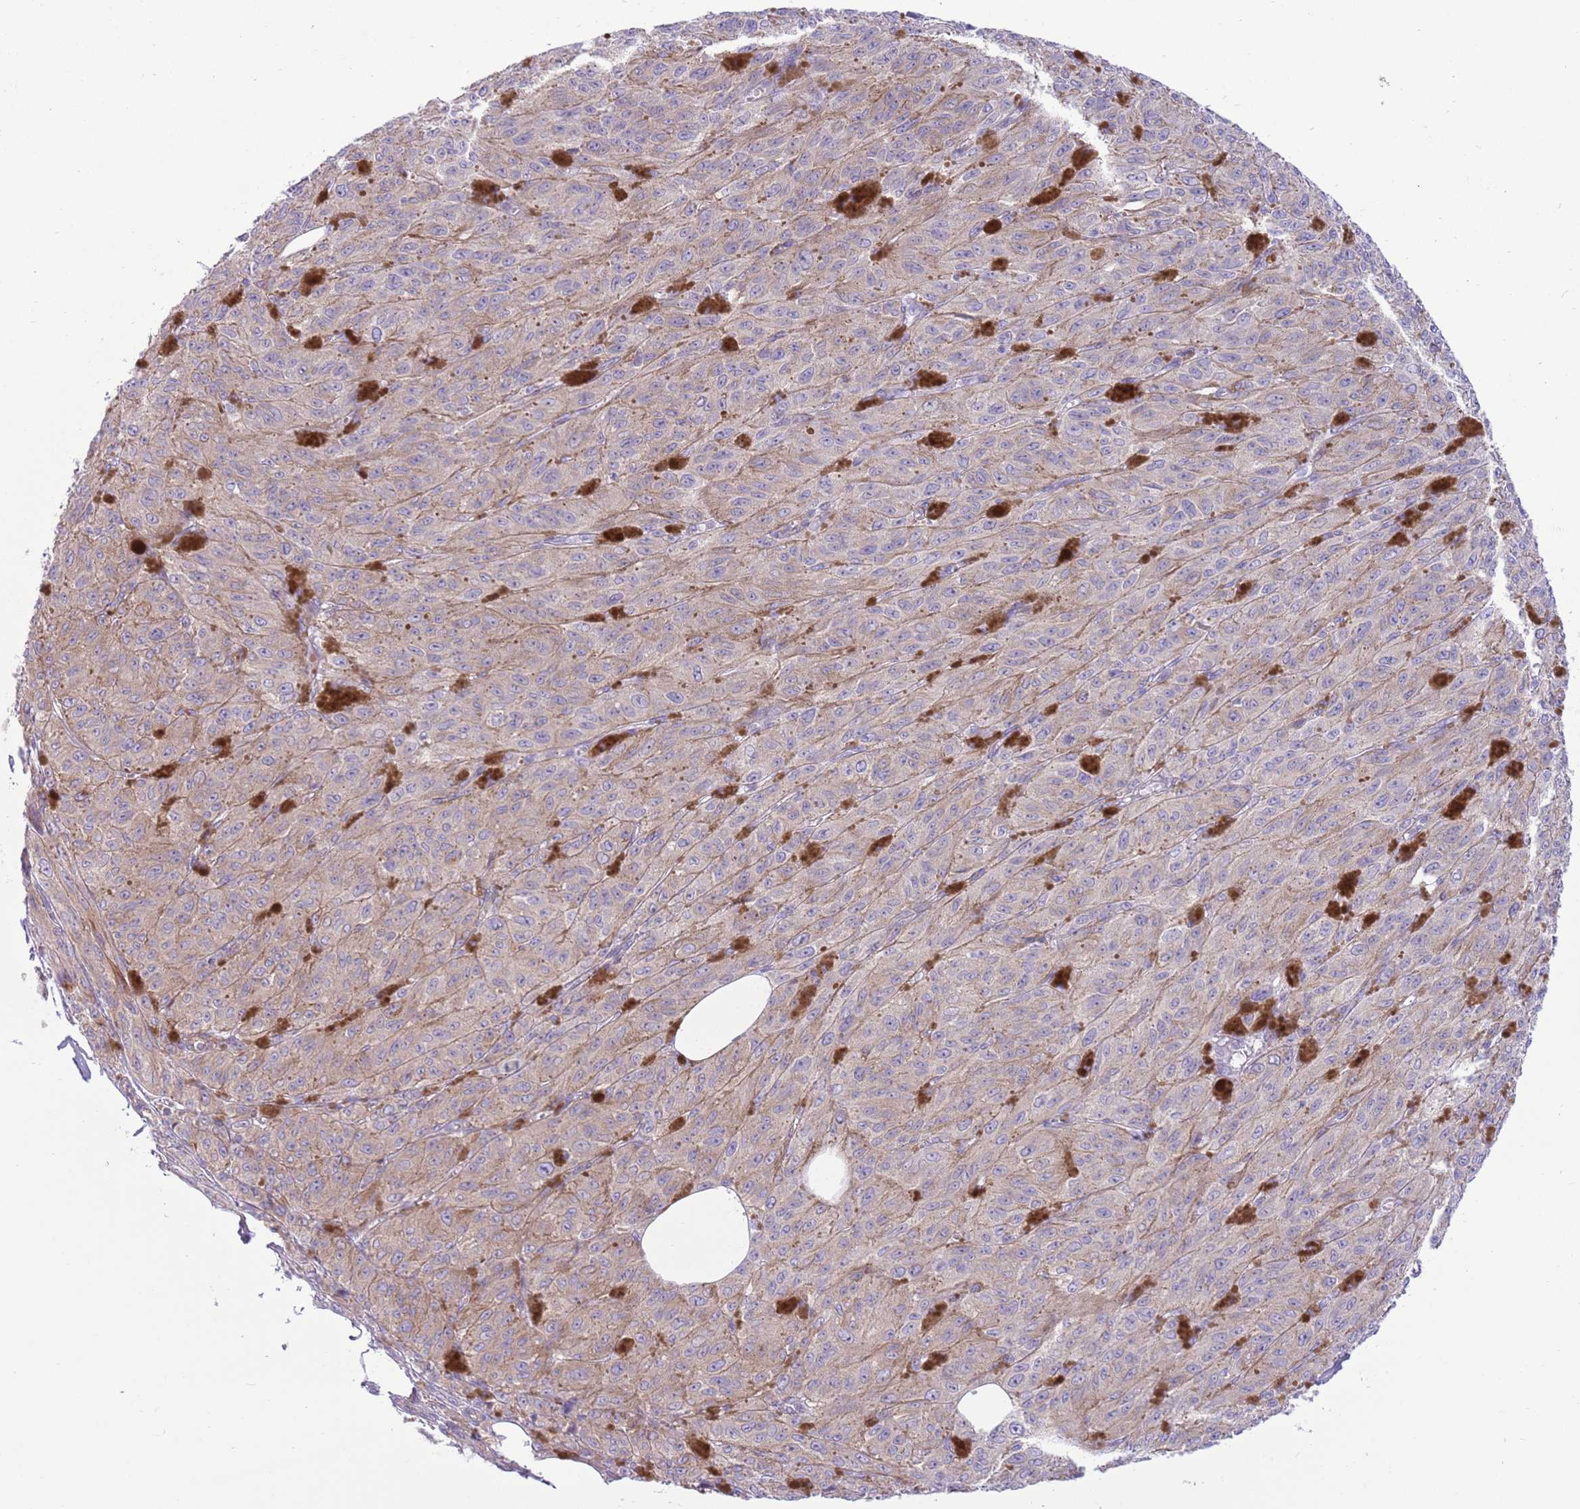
{"staining": {"intensity": "weak", "quantity": "25%-75%", "location": "cytoplasmic/membranous"}, "tissue": "melanoma", "cell_type": "Tumor cells", "image_type": "cancer", "snomed": [{"axis": "morphology", "description": "Malignant melanoma, NOS"}, {"axis": "topography", "description": "Skin"}], "caption": "Immunohistochemistry (IHC) (DAB (3,3'-diaminobenzidine)) staining of human malignant melanoma shows weak cytoplasmic/membranous protein positivity in approximately 25%-75% of tumor cells.", "gene": "ZC4H2", "patient": {"sex": "female", "age": 52}}